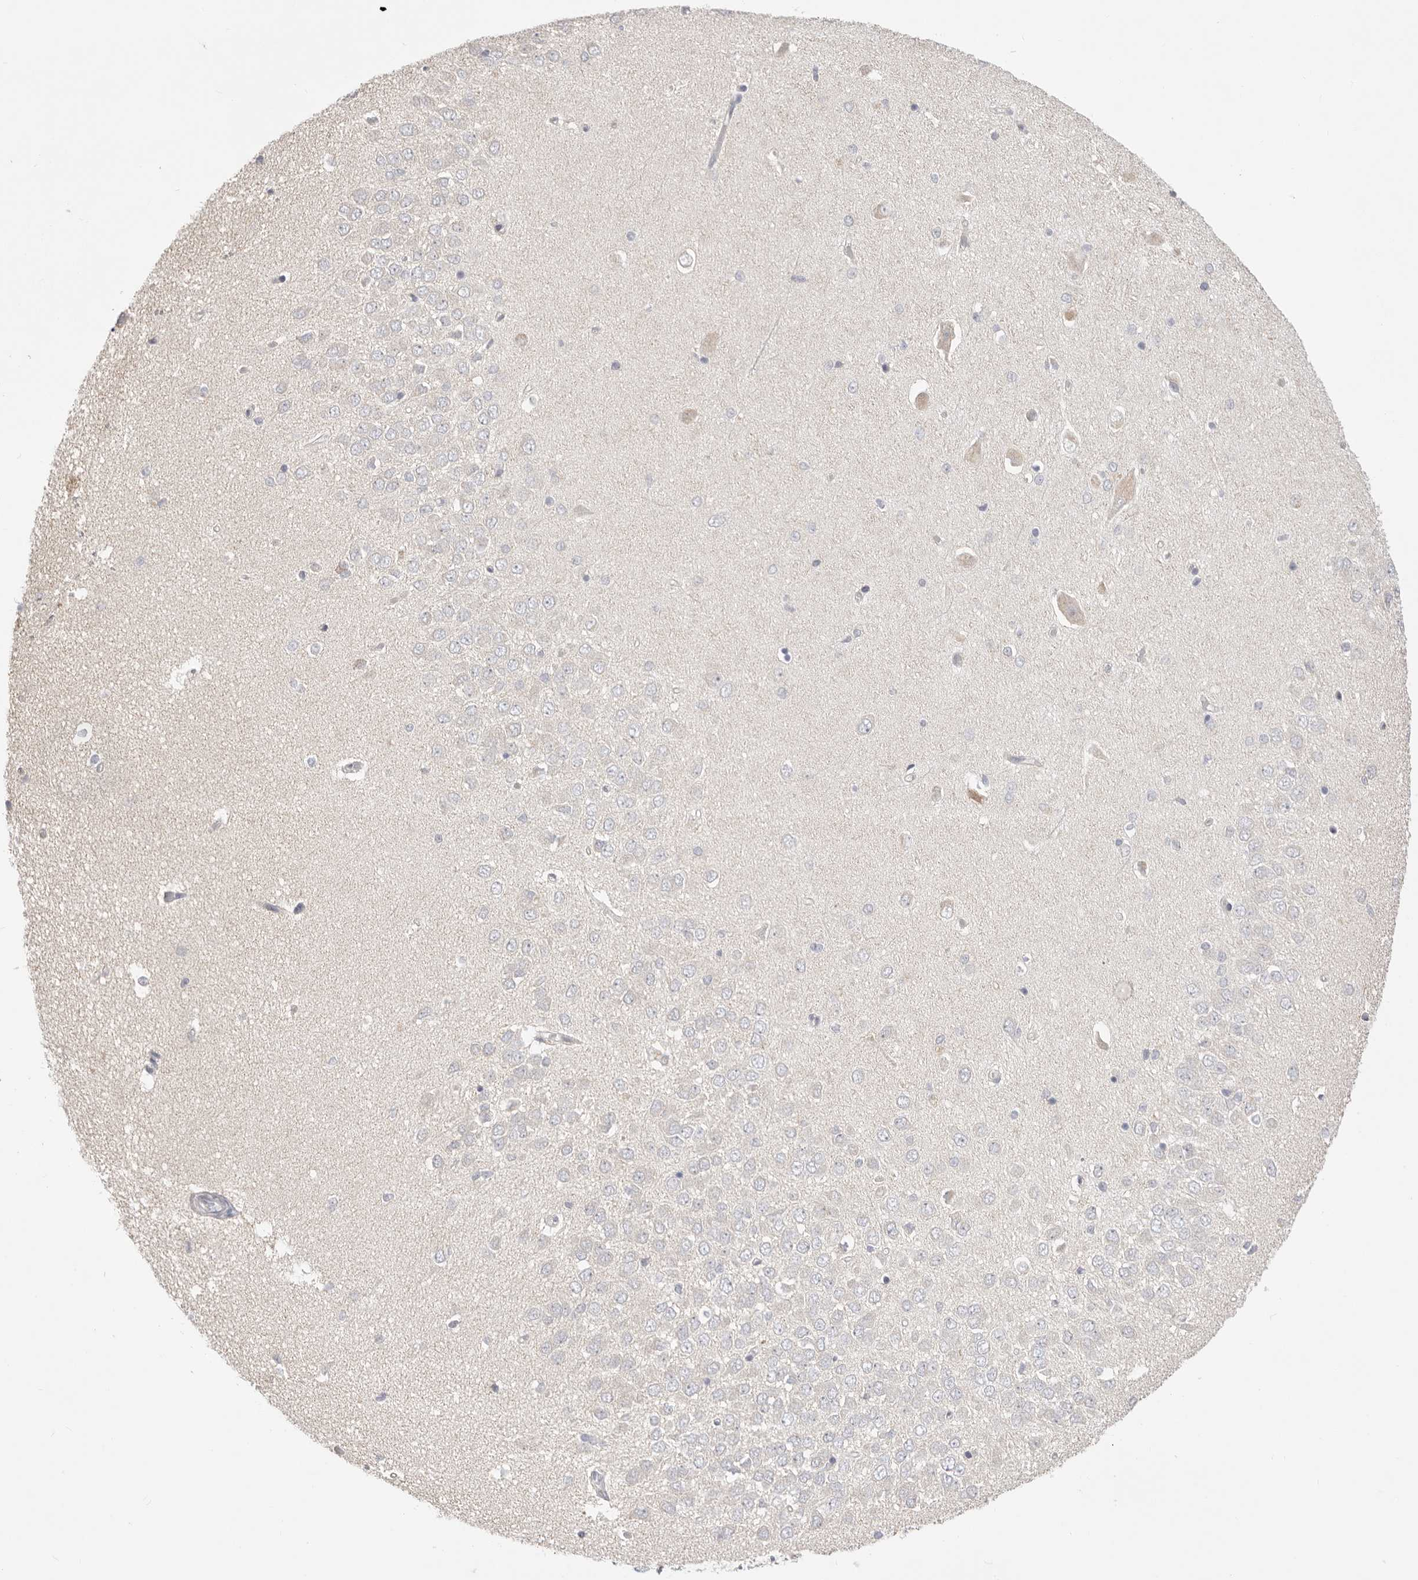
{"staining": {"intensity": "negative", "quantity": "none", "location": "none"}, "tissue": "hippocampus", "cell_type": "Glial cells", "image_type": "normal", "snomed": [{"axis": "morphology", "description": "Normal tissue, NOS"}, {"axis": "topography", "description": "Hippocampus"}], "caption": "A micrograph of human hippocampus is negative for staining in glial cells. The staining was performed using DAB (3,3'-diaminobenzidine) to visualize the protein expression in brown, while the nuclei were stained in blue with hematoxylin (Magnification: 20x).", "gene": "USH1C", "patient": {"sex": "male", "age": 45}}